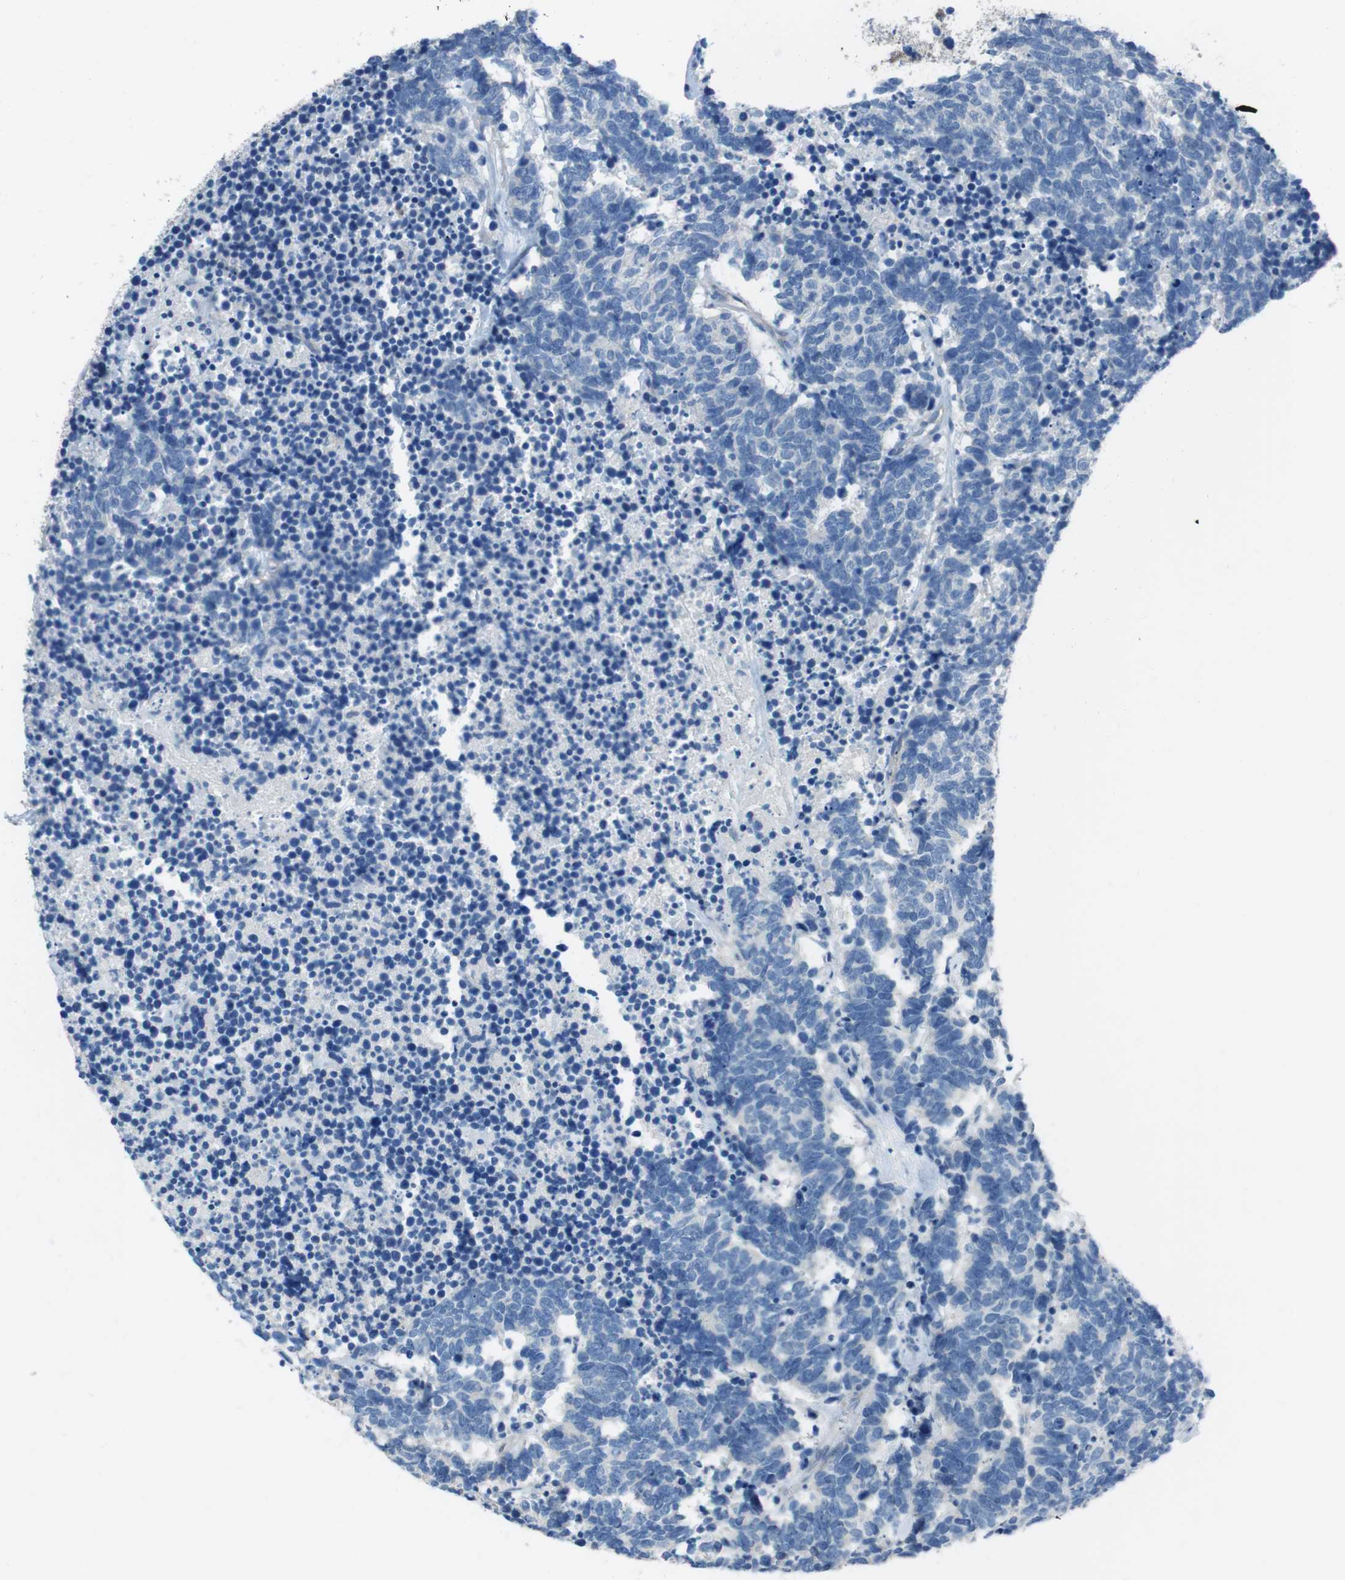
{"staining": {"intensity": "negative", "quantity": "none", "location": "none"}, "tissue": "carcinoid", "cell_type": "Tumor cells", "image_type": "cancer", "snomed": [{"axis": "morphology", "description": "Carcinoma, NOS"}, {"axis": "morphology", "description": "Carcinoid, malignant, NOS"}, {"axis": "topography", "description": "Urinary bladder"}], "caption": "DAB immunohistochemical staining of human carcinoma reveals no significant positivity in tumor cells.", "gene": "CYP2C8", "patient": {"sex": "male", "age": 57}}